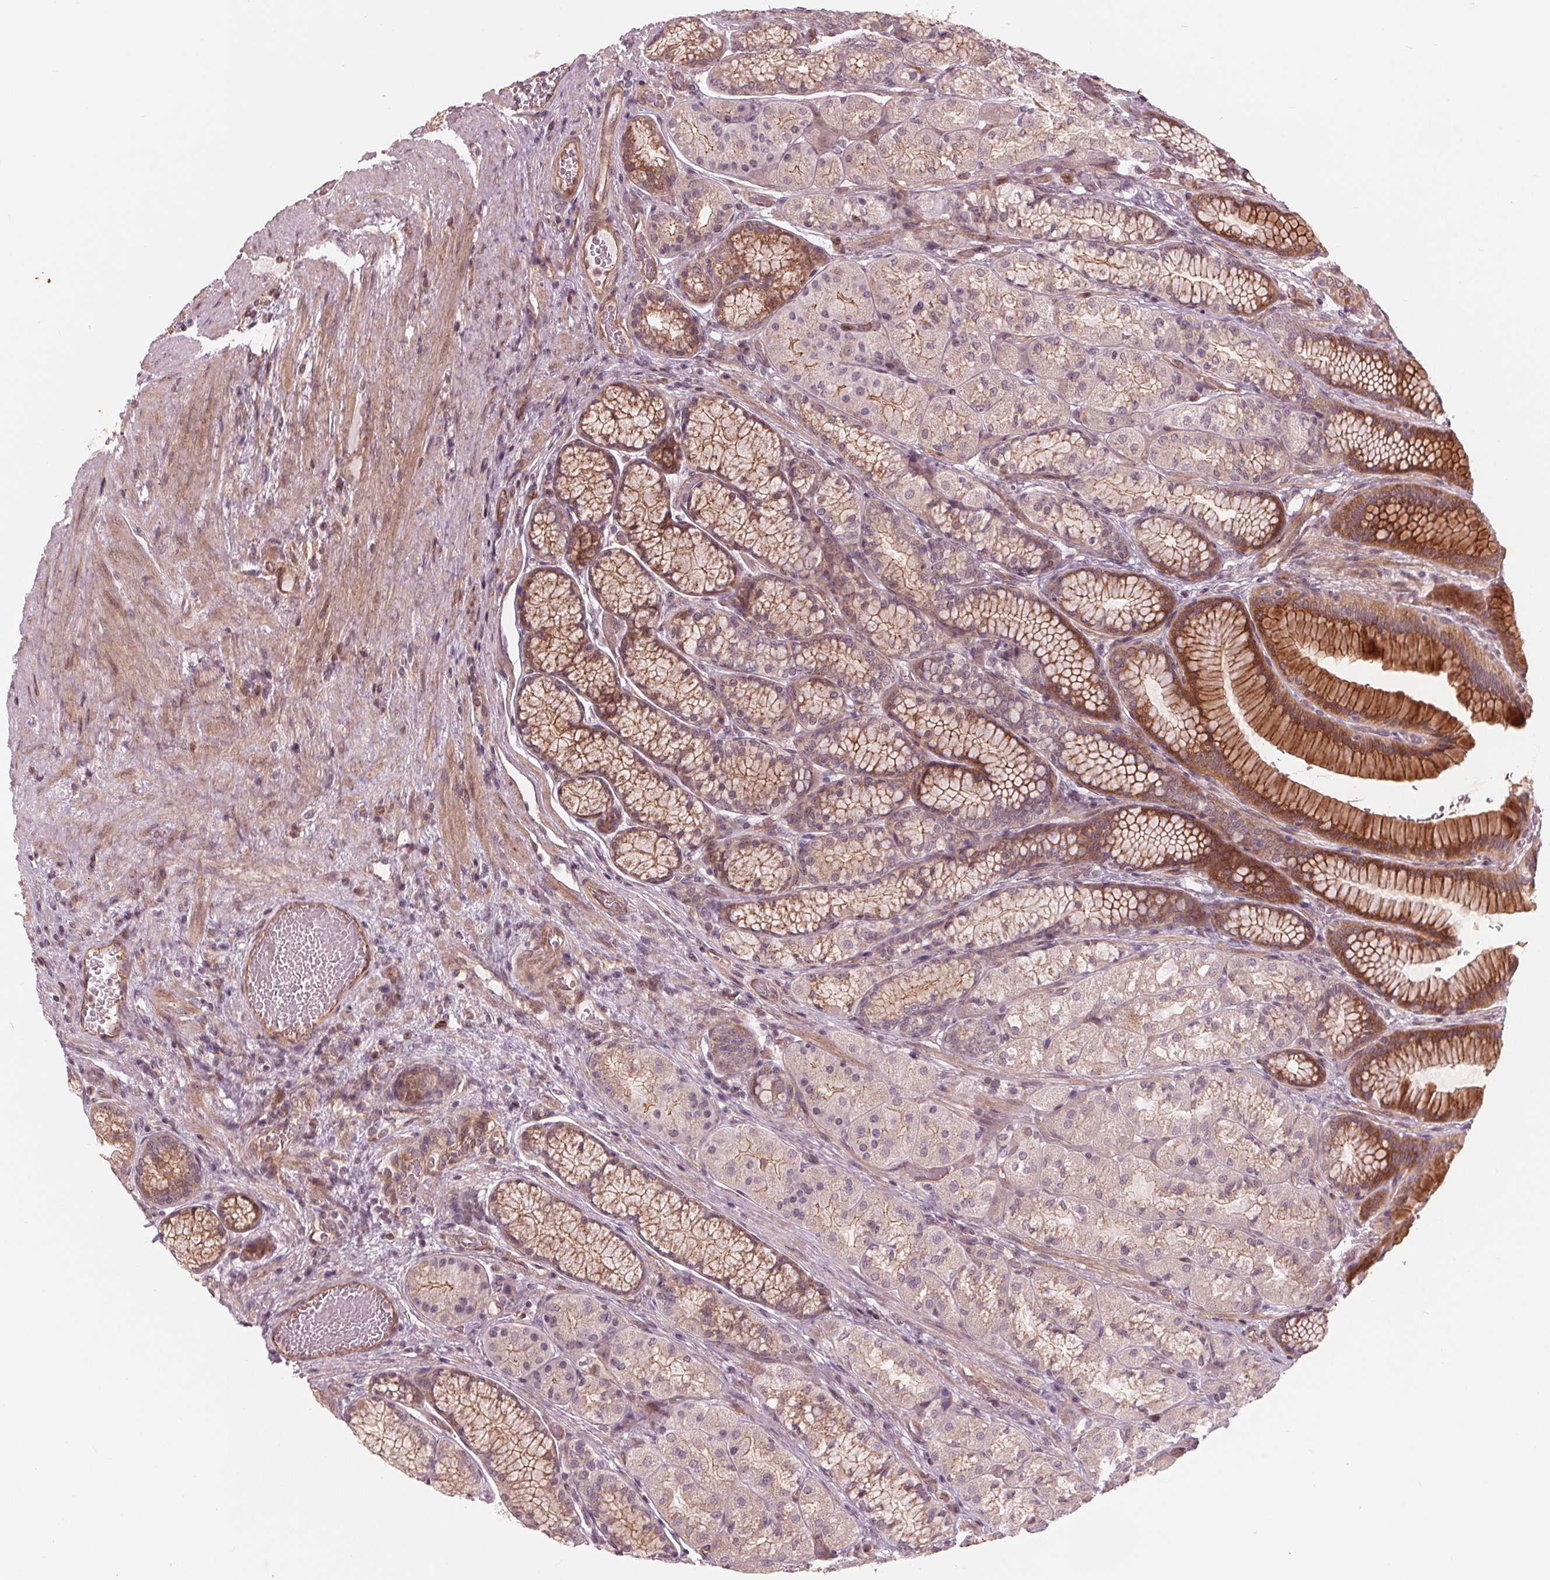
{"staining": {"intensity": "strong", "quantity": "25%-75%", "location": "cytoplasmic/membranous"}, "tissue": "stomach", "cell_type": "Glandular cells", "image_type": "normal", "snomed": [{"axis": "morphology", "description": "Normal tissue, NOS"}, {"axis": "morphology", "description": "Adenocarcinoma, NOS"}, {"axis": "morphology", "description": "Adenocarcinoma, High grade"}, {"axis": "topography", "description": "Stomach, upper"}, {"axis": "topography", "description": "Stomach"}], "caption": "A high amount of strong cytoplasmic/membranous positivity is seen in about 25%-75% of glandular cells in normal stomach. The protein is shown in brown color, while the nuclei are stained blue.", "gene": "TXNIP", "patient": {"sex": "female", "age": 65}}